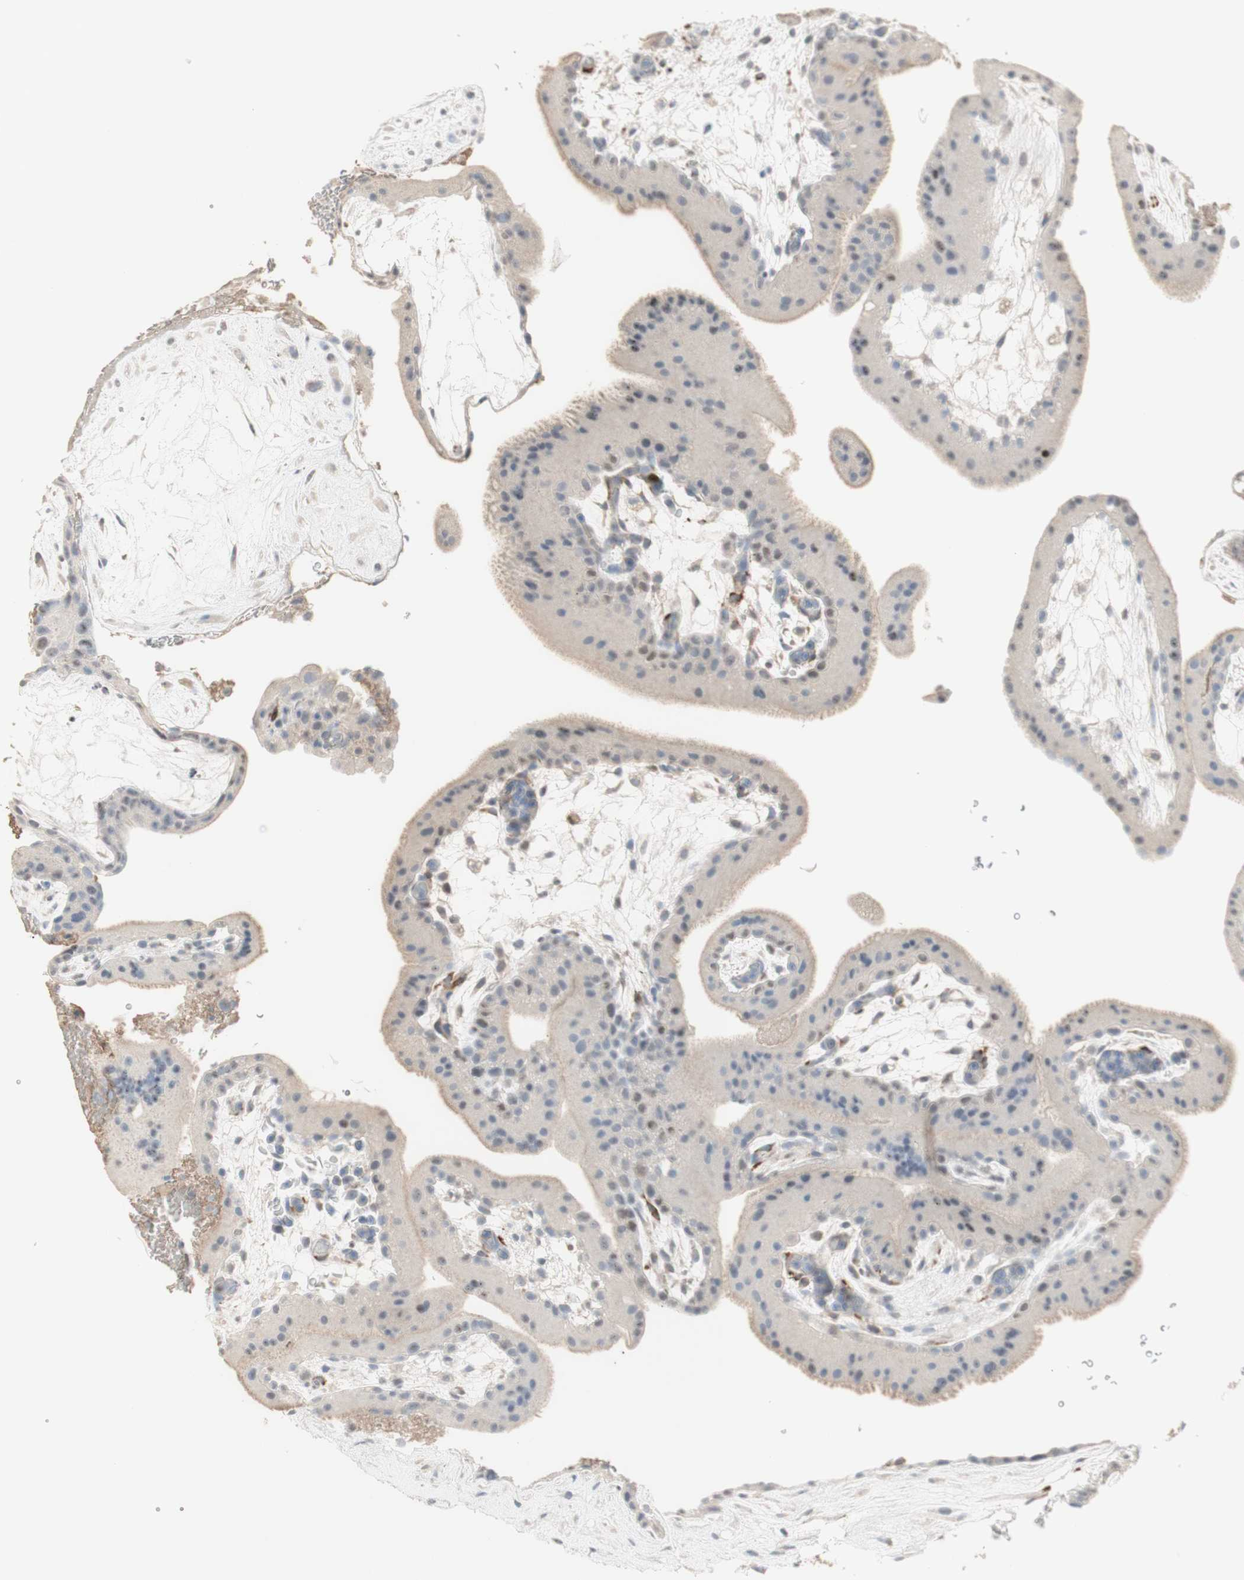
{"staining": {"intensity": "weak", "quantity": ">75%", "location": "cytoplasmic/membranous"}, "tissue": "placenta", "cell_type": "Decidual cells", "image_type": "normal", "snomed": [{"axis": "morphology", "description": "Normal tissue, NOS"}, {"axis": "topography", "description": "Placenta"}], "caption": "Human placenta stained for a protein (brown) shows weak cytoplasmic/membranous positive positivity in approximately >75% of decidual cells.", "gene": "MUC3A", "patient": {"sex": "female", "age": 19}}